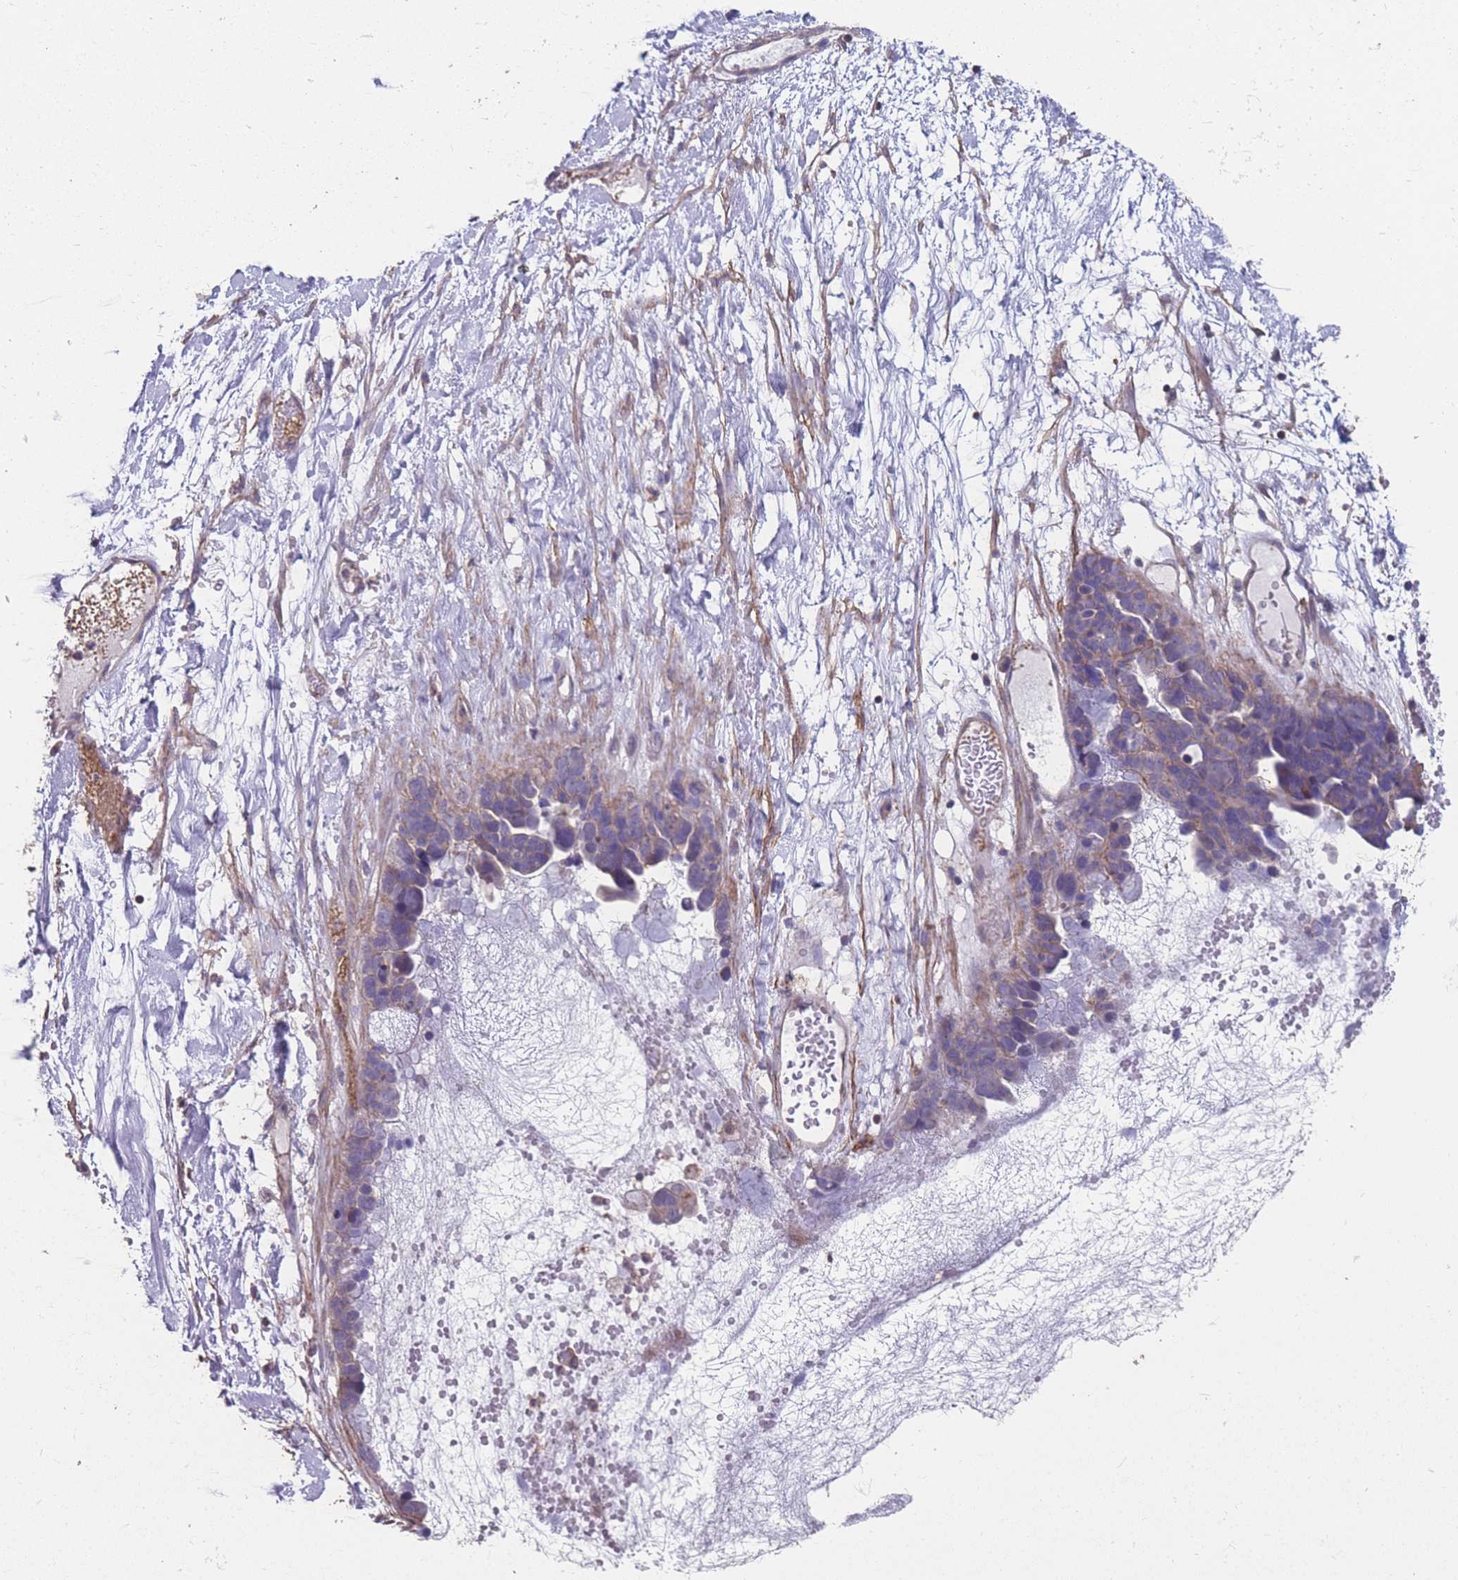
{"staining": {"intensity": "negative", "quantity": "none", "location": "none"}, "tissue": "ovarian cancer", "cell_type": "Tumor cells", "image_type": "cancer", "snomed": [{"axis": "morphology", "description": "Cystadenocarcinoma, serous, NOS"}, {"axis": "topography", "description": "Ovary"}], "caption": "The IHC histopathology image has no significant staining in tumor cells of ovarian cancer tissue. (DAB (3,3'-diaminobenzidine) immunohistochemistry, high magnification).", "gene": "NUDT21", "patient": {"sex": "female", "age": 54}}